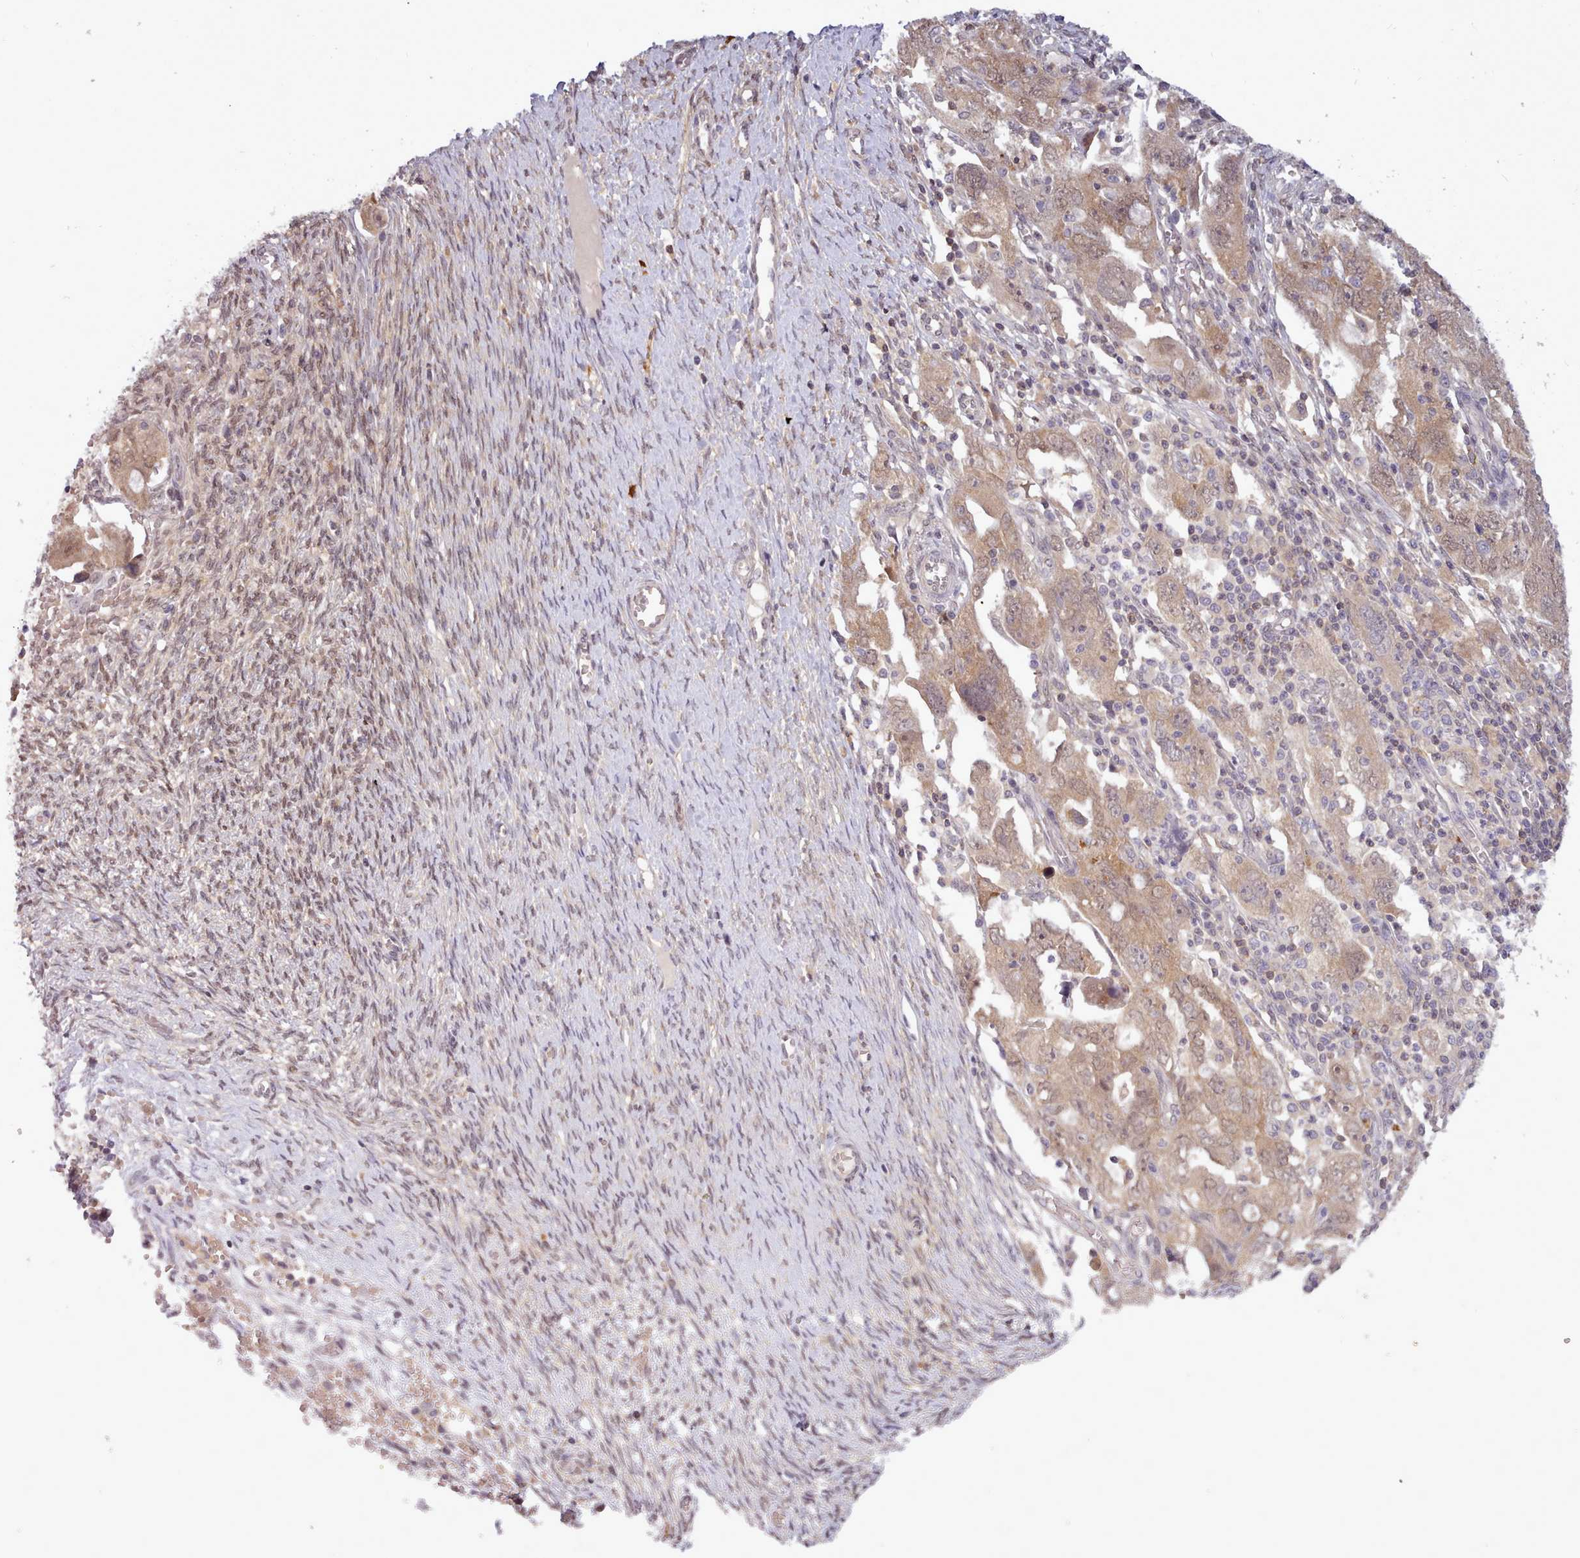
{"staining": {"intensity": "moderate", "quantity": ">75%", "location": "cytoplasmic/membranous,nuclear"}, "tissue": "ovarian cancer", "cell_type": "Tumor cells", "image_type": "cancer", "snomed": [{"axis": "morphology", "description": "Carcinoma, NOS"}, {"axis": "morphology", "description": "Cystadenocarcinoma, serous, NOS"}, {"axis": "topography", "description": "Ovary"}], "caption": "Ovarian carcinoma stained with DAB (3,3'-diaminobenzidine) IHC shows medium levels of moderate cytoplasmic/membranous and nuclear positivity in about >75% of tumor cells.", "gene": "ARL17A", "patient": {"sex": "female", "age": 69}}